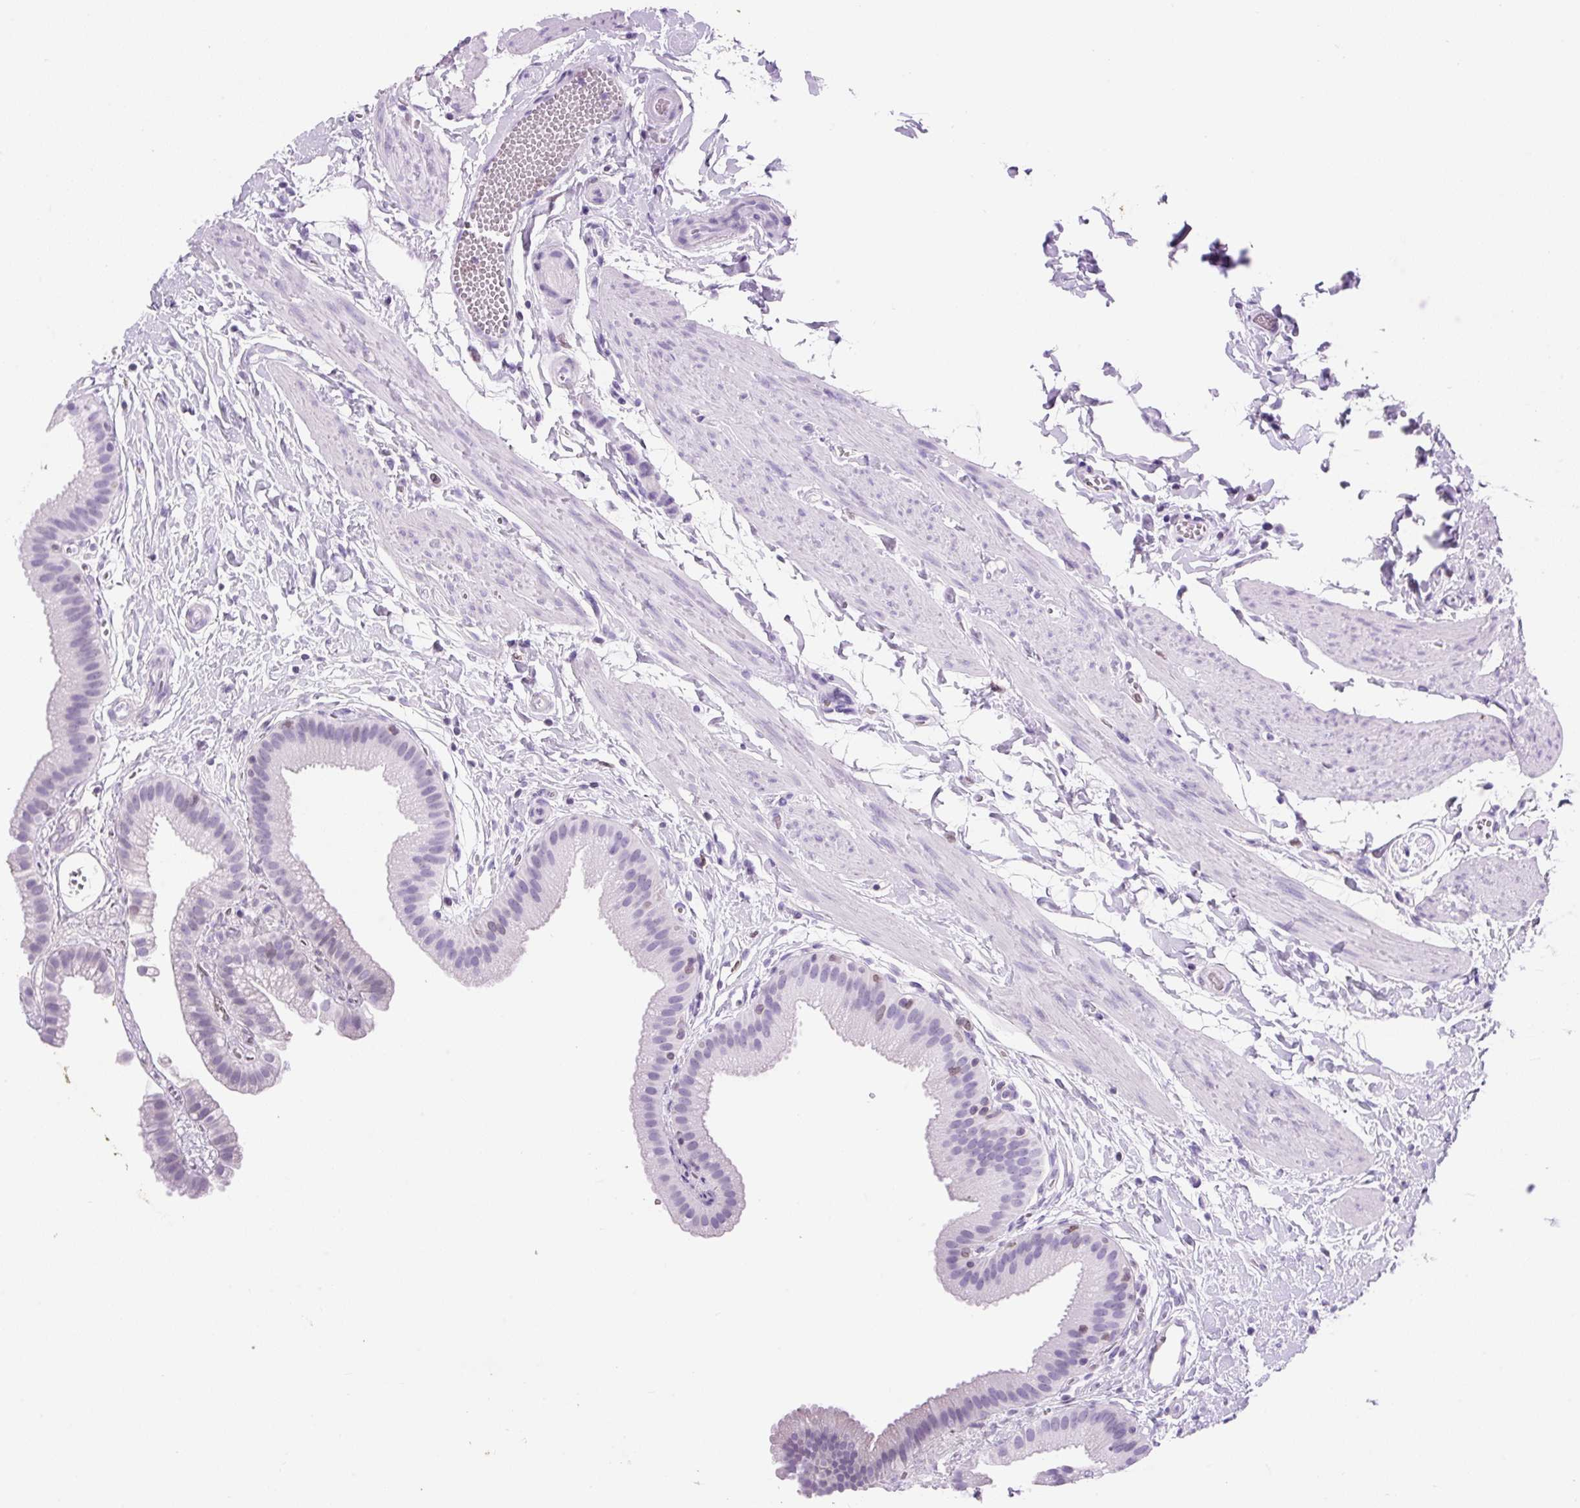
{"staining": {"intensity": "negative", "quantity": "none", "location": "none"}, "tissue": "gallbladder", "cell_type": "Glandular cells", "image_type": "normal", "snomed": [{"axis": "morphology", "description": "Normal tissue, NOS"}, {"axis": "topography", "description": "Gallbladder"}], "caption": "Image shows no significant protein expression in glandular cells of benign gallbladder. (DAB (3,3'-diaminobenzidine) IHC with hematoxylin counter stain).", "gene": "VPREB1", "patient": {"sex": "female", "age": 63}}